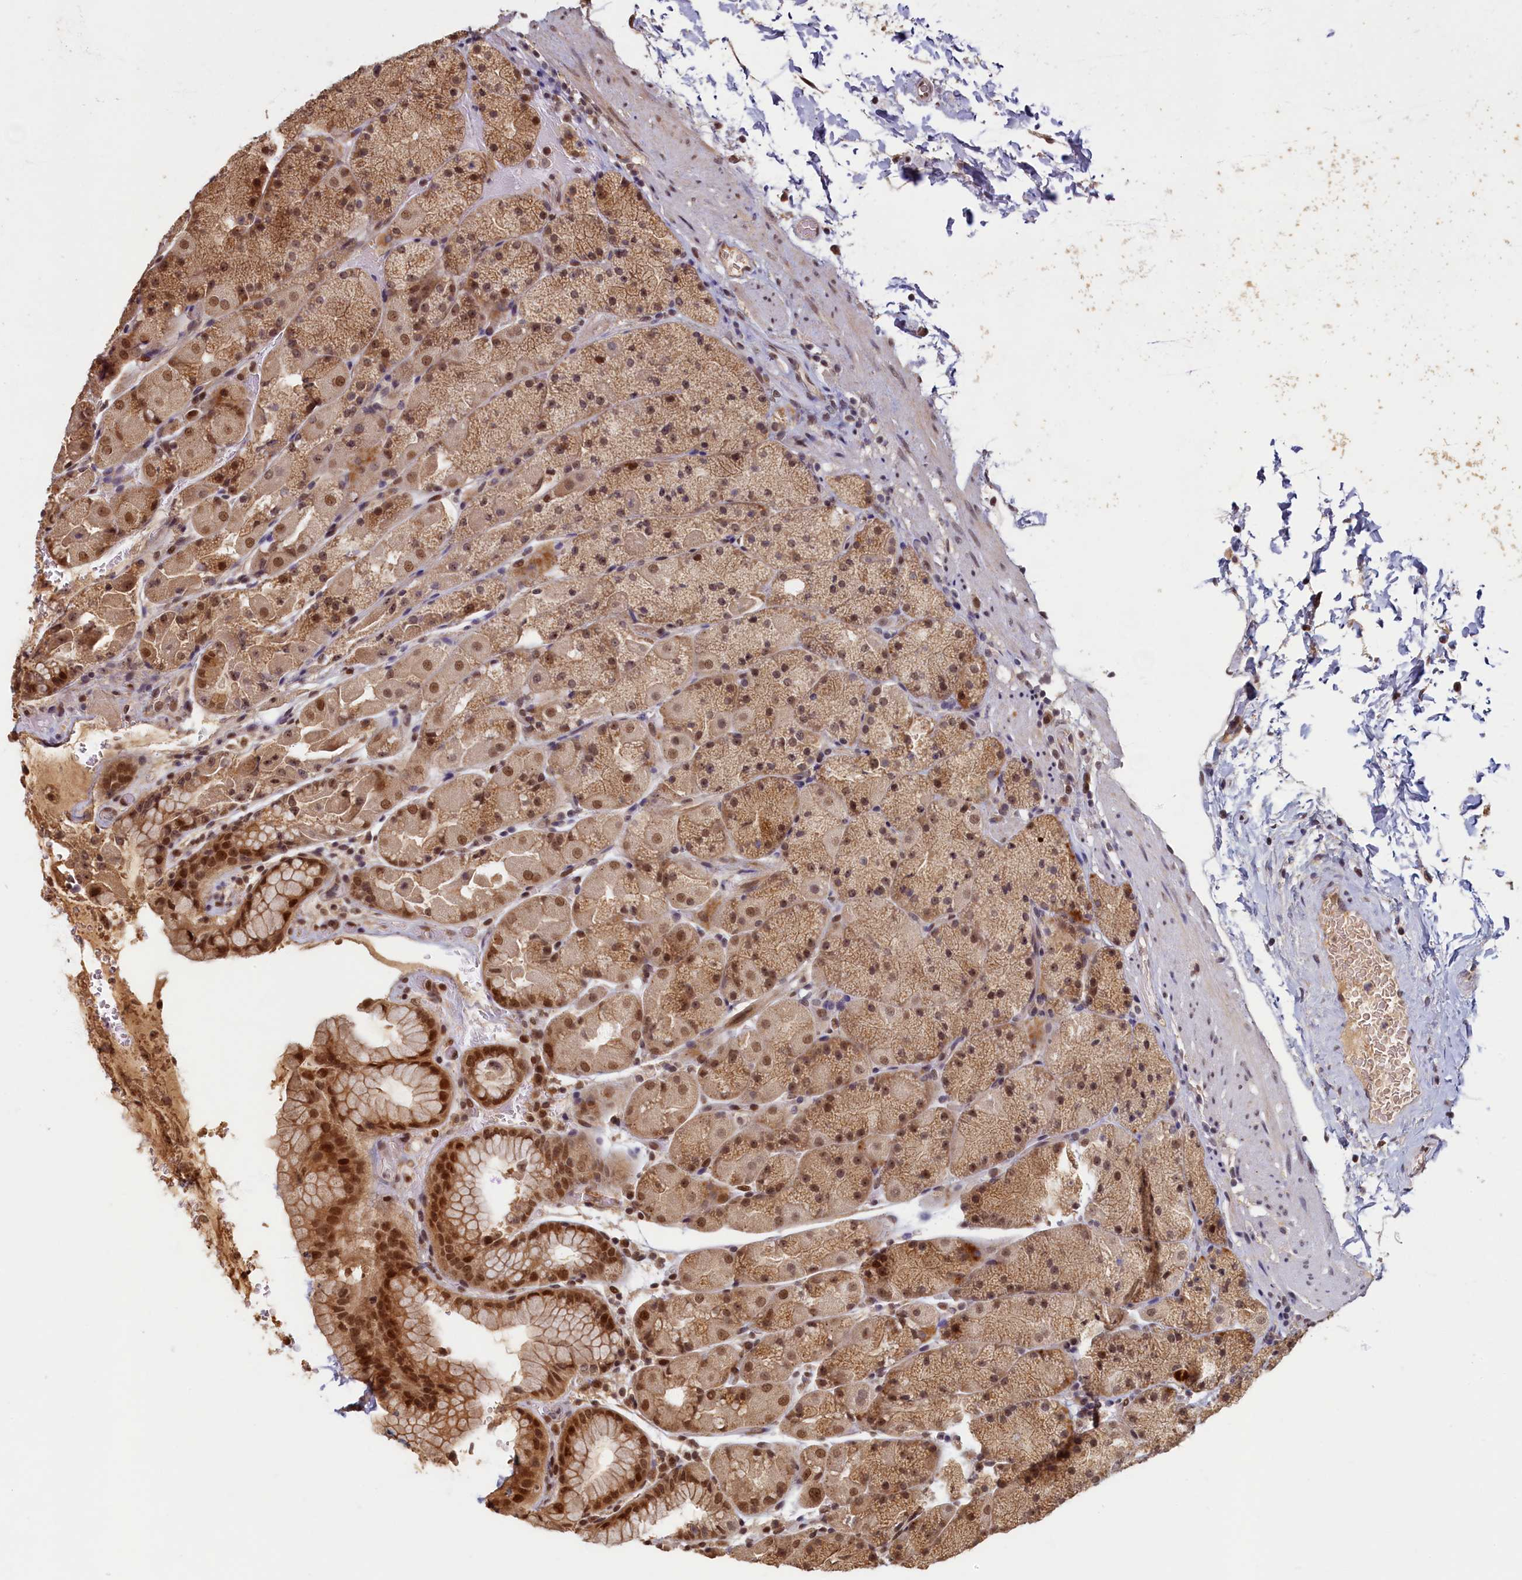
{"staining": {"intensity": "strong", "quantity": "25%-75%", "location": "cytoplasmic/membranous,nuclear"}, "tissue": "stomach", "cell_type": "Glandular cells", "image_type": "normal", "snomed": [{"axis": "morphology", "description": "Normal tissue, NOS"}, {"axis": "topography", "description": "Stomach, upper"}, {"axis": "topography", "description": "Stomach, lower"}], "caption": "A high amount of strong cytoplasmic/membranous,nuclear positivity is present in about 25%-75% of glandular cells in benign stomach.", "gene": "CKAP2L", "patient": {"sex": "male", "age": 67}}